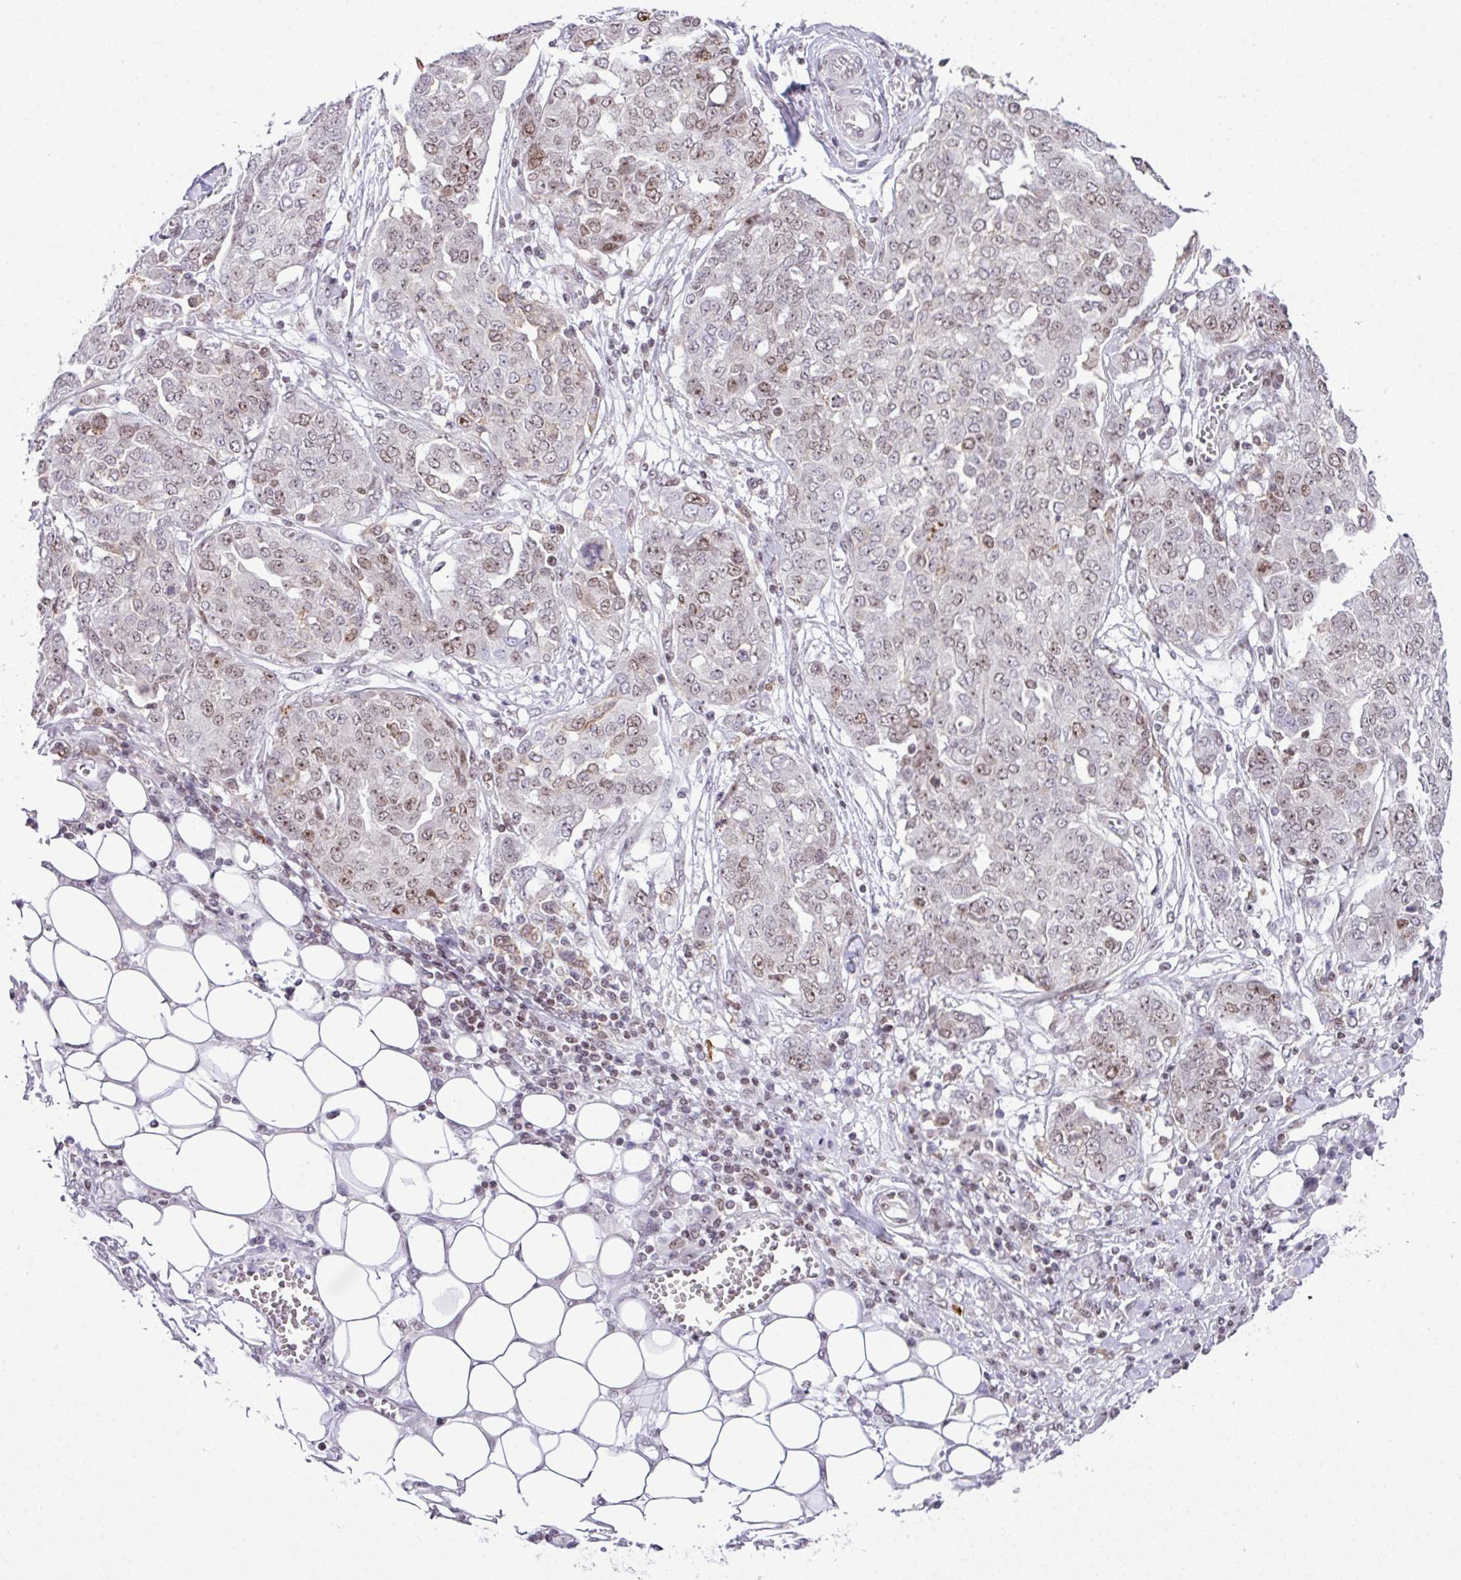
{"staining": {"intensity": "weak", "quantity": "25%-75%", "location": "nuclear"}, "tissue": "ovarian cancer", "cell_type": "Tumor cells", "image_type": "cancer", "snomed": [{"axis": "morphology", "description": "Cystadenocarcinoma, serous, NOS"}, {"axis": "topography", "description": "Soft tissue"}, {"axis": "topography", "description": "Ovary"}], "caption": "Ovarian serous cystadenocarcinoma stained with immunohistochemistry (IHC) exhibits weak nuclear positivity in approximately 25%-75% of tumor cells.", "gene": "CCDC137", "patient": {"sex": "female", "age": 57}}